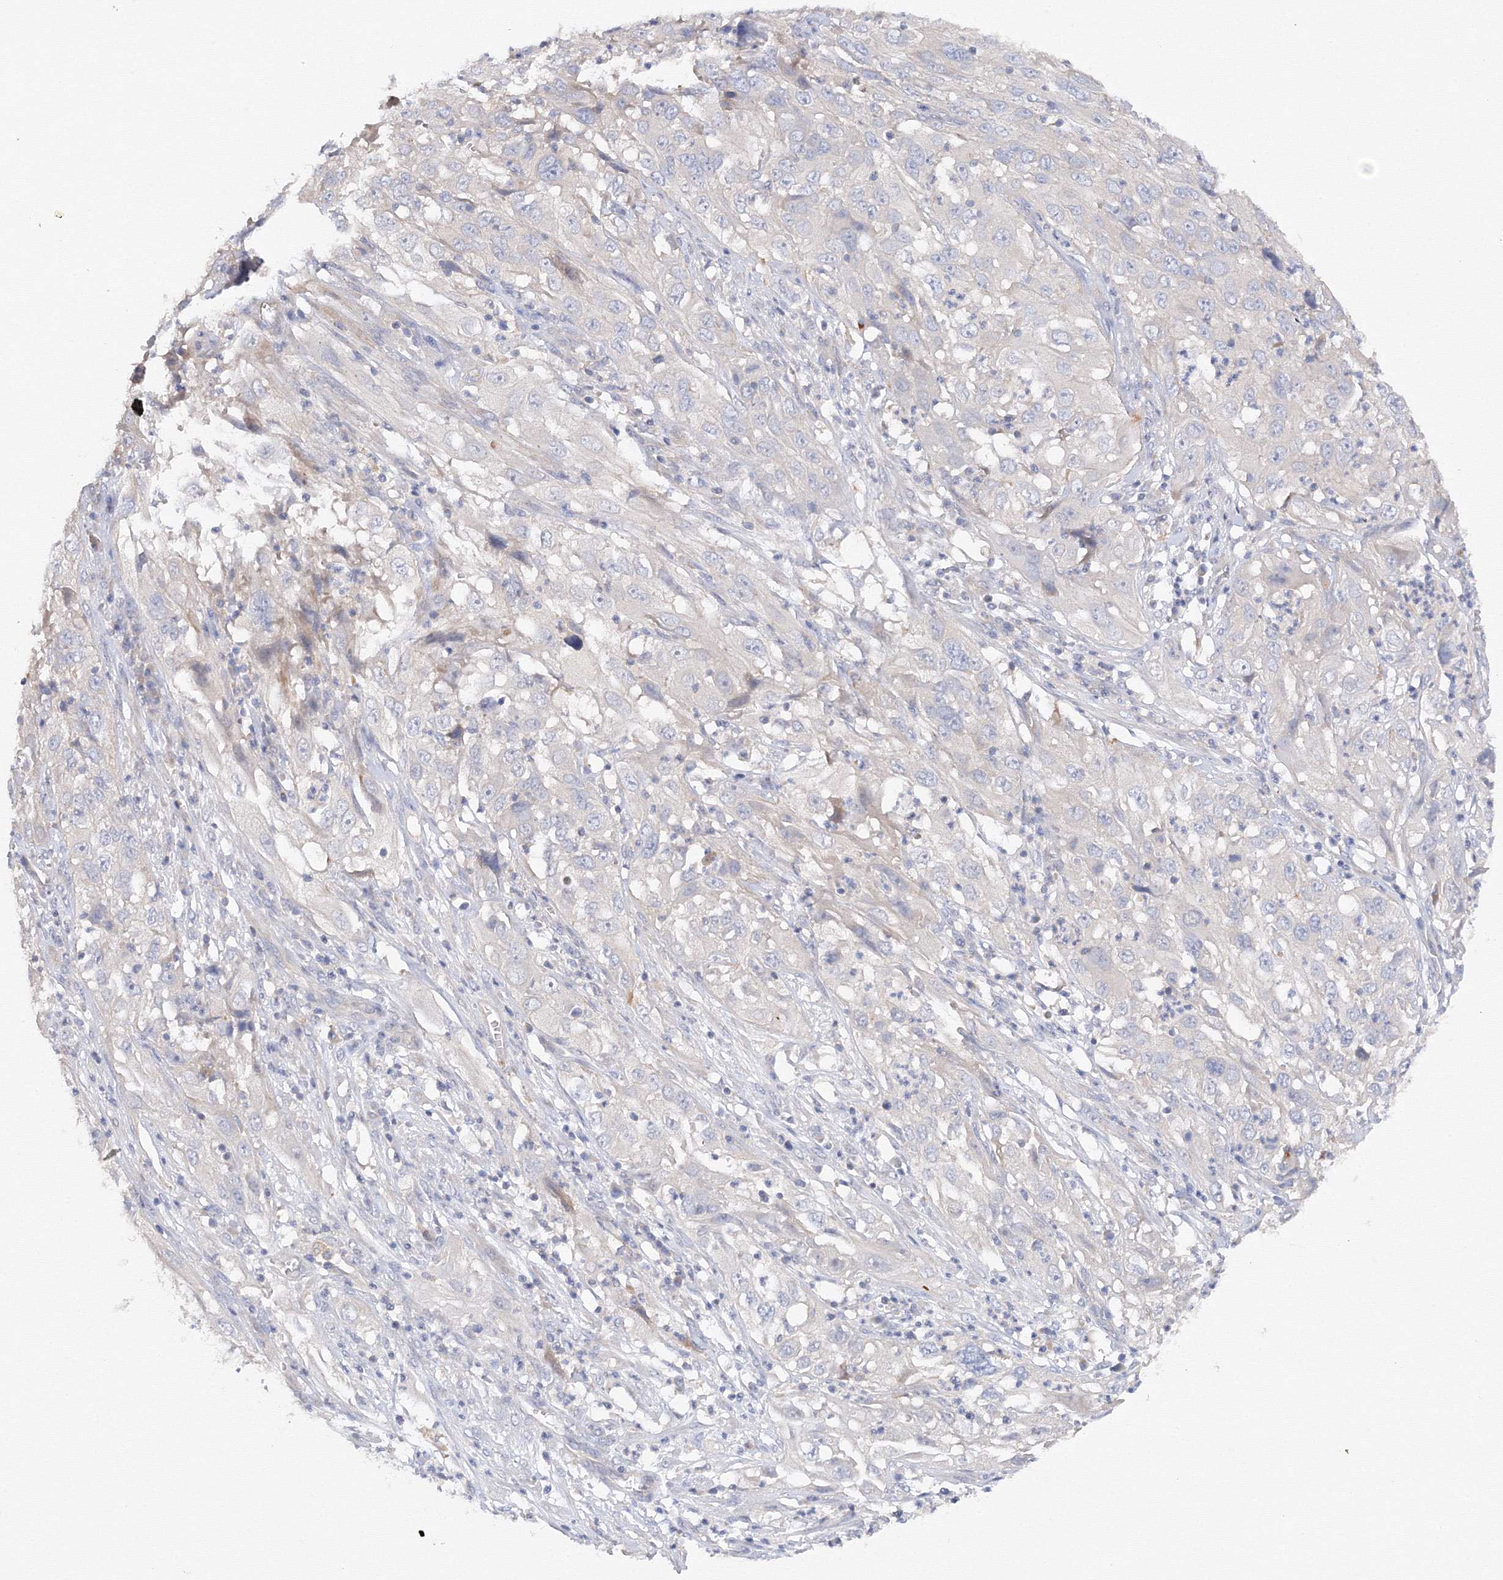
{"staining": {"intensity": "negative", "quantity": "none", "location": "none"}, "tissue": "cervical cancer", "cell_type": "Tumor cells", "image_type": "cancer", "snomed": [{"axis": "morphology", "description": "Squamous cell carcinoma, NOS"}, {"axis": "topography", "description": "Cervix"}], "caption": "Immunohistochemistry image of neoplastic tissue: human squamous cell carcinoma (cervical) stained with DAB shows no significant protein expression in tumor cells. (Immunohistochemistry (ihc), brightfield microscopy, high magnification).", "gene": "DIS3L2", "patient": {"sex": "female", "age": 32}}